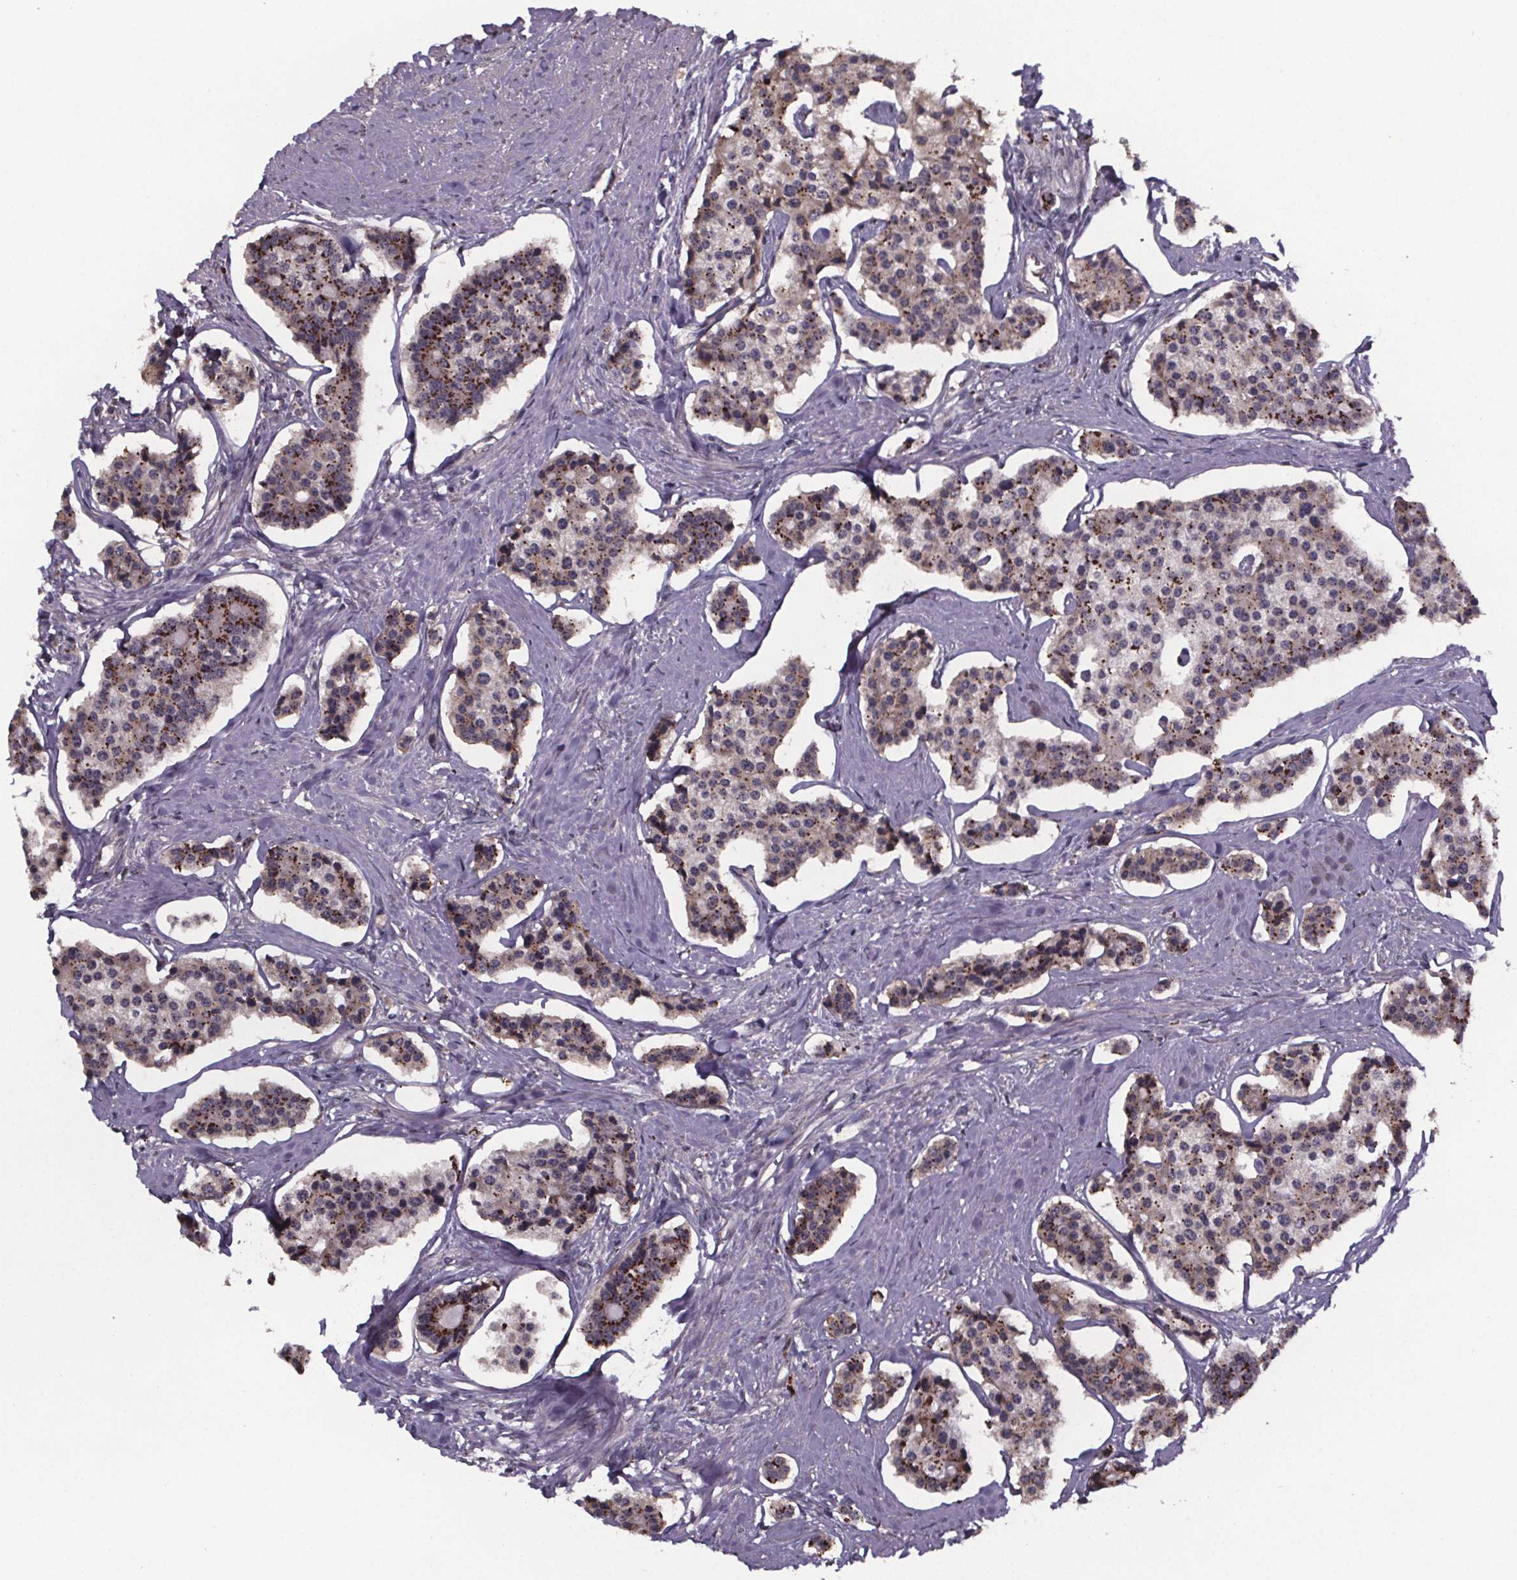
{"staining": {"intensity": "strong", "quantity": ">75%", "location": "cytoplasmic/membranous"}, "tissue": "carcinoid", "cell_type": "Tumor cells", "image_type": "cancer", "snomed": [{"axis": "morphology", "description": "Carcinoid, malignant, NOS"}, {"axis": "topography", "description": "Small intestine"}], "caption": "Human carcinoid (malignant) stained for a protein (brown) exhibits strong cytoplasmic/membranous positive staining in about >75% of tumor cells.", "gene": "SAT1", "patient": {"sex": "female", "age": 65}}